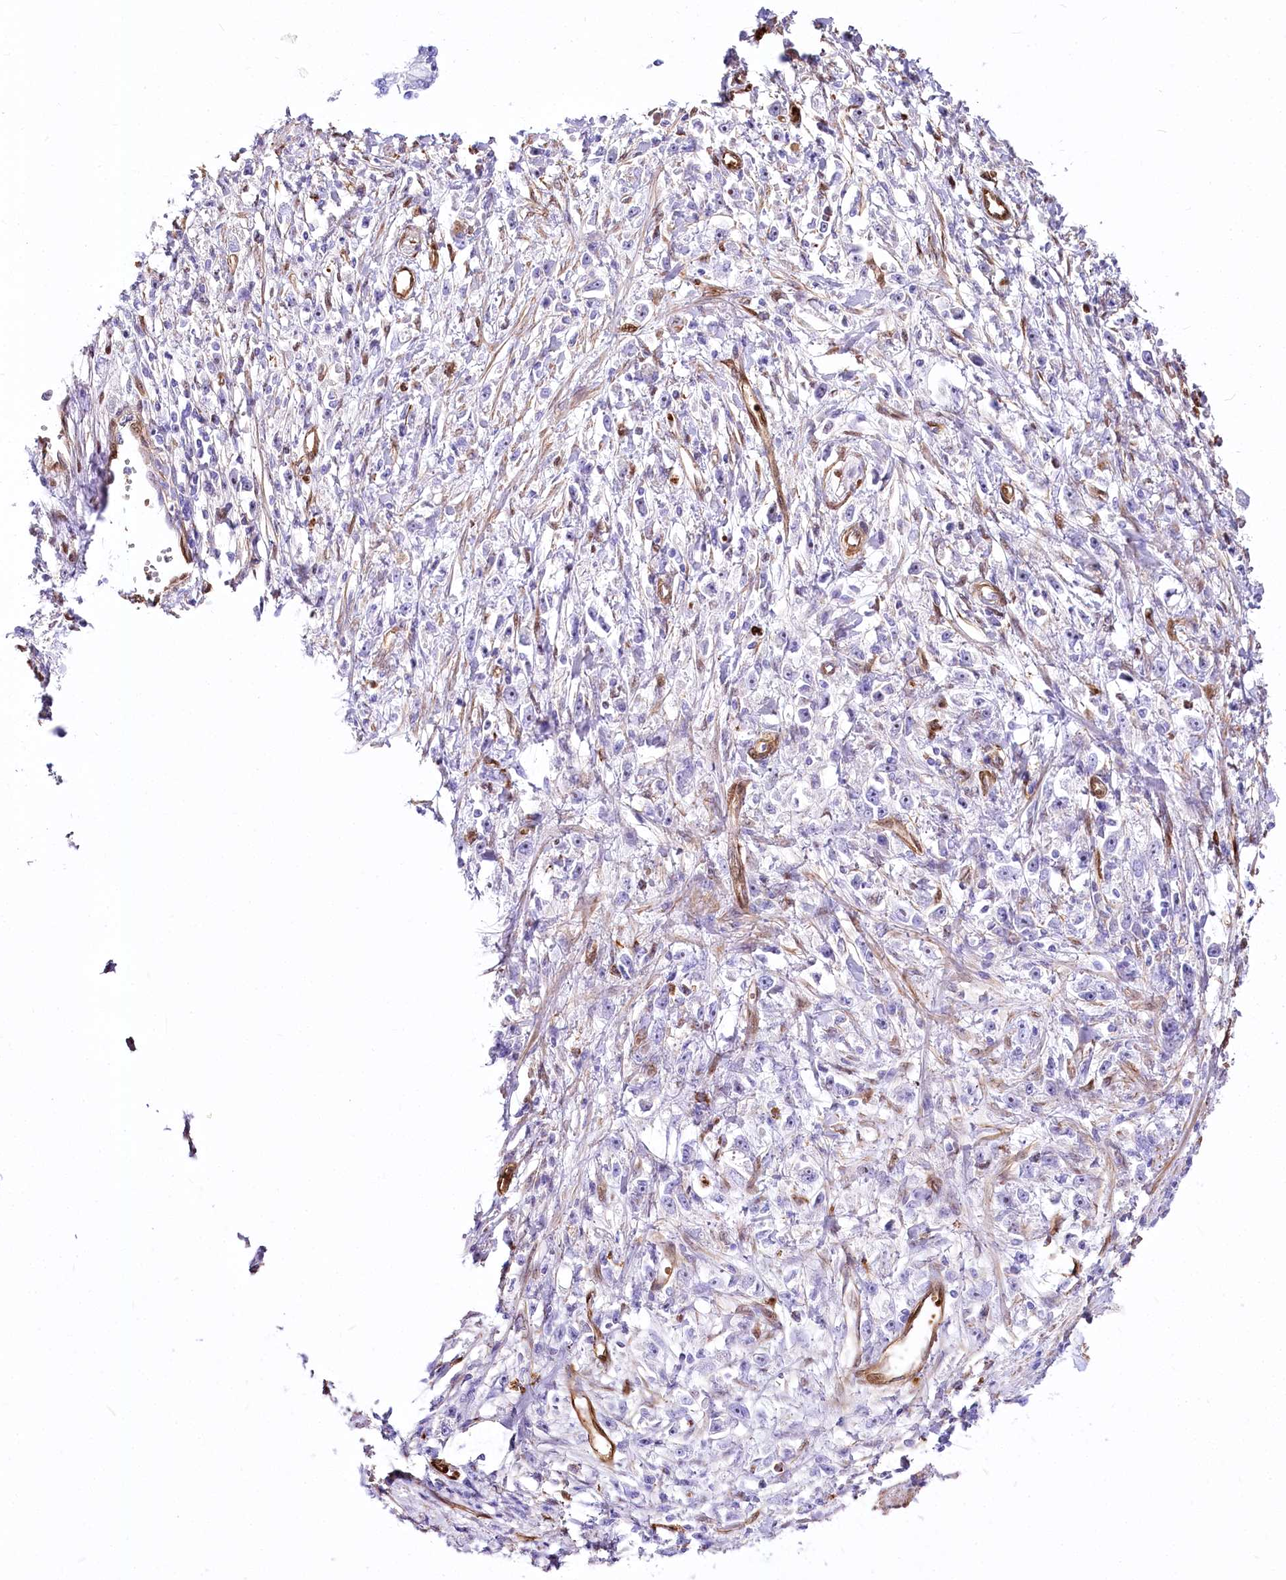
{"staining": {"intensity": "moderate", "quantity": "<25%", "location": "nuclear"}, "tissue": "stomach cancer", "cell_type": "Tumor cells", "image_type": "cancer", "snomed": [{"axis": "morphology", "description": "Adenocarcinoma, NOS"}, {"axis": "topography", "description": "Stomach"}], "caption": "A brown stain highlights moderate nuclear positivity of a protein in human stomach adenocarcinoma tumor cells.", "gene": "PTMS", "patient": {"sex": "female", "age": 59}}